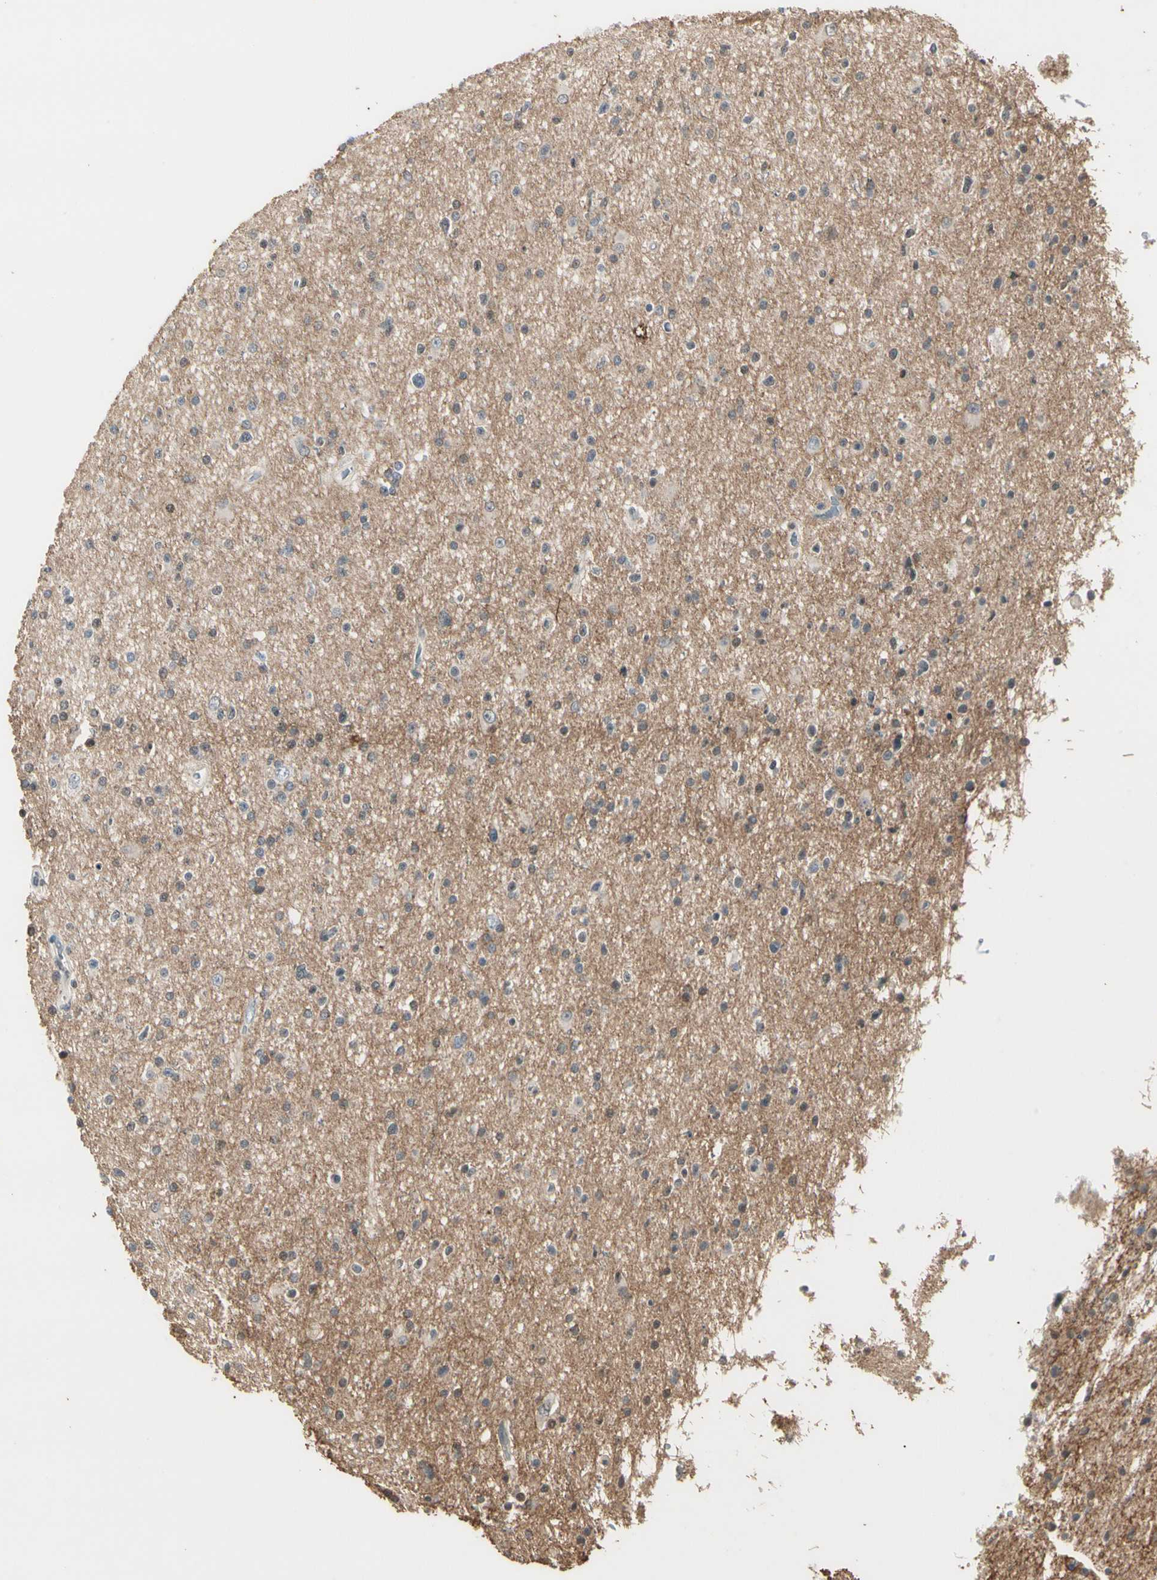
{"staining": {"intensity": "weak", "quantity": "<25%", "location": "nuclear"}, "tissue": "glioma", "cell_type": "Tumor cells", "image_type": "cancer", "snomed": [{"axis": "morphology", "description": "Glioma, malignant, High grade"}, {"axis": "topography", "description": "Brain"}], "caption": "Tumor cells are negative for protein expression in human glioma.", "gene": "GREM1", "patient": {"sex": "male", "age": 33}}